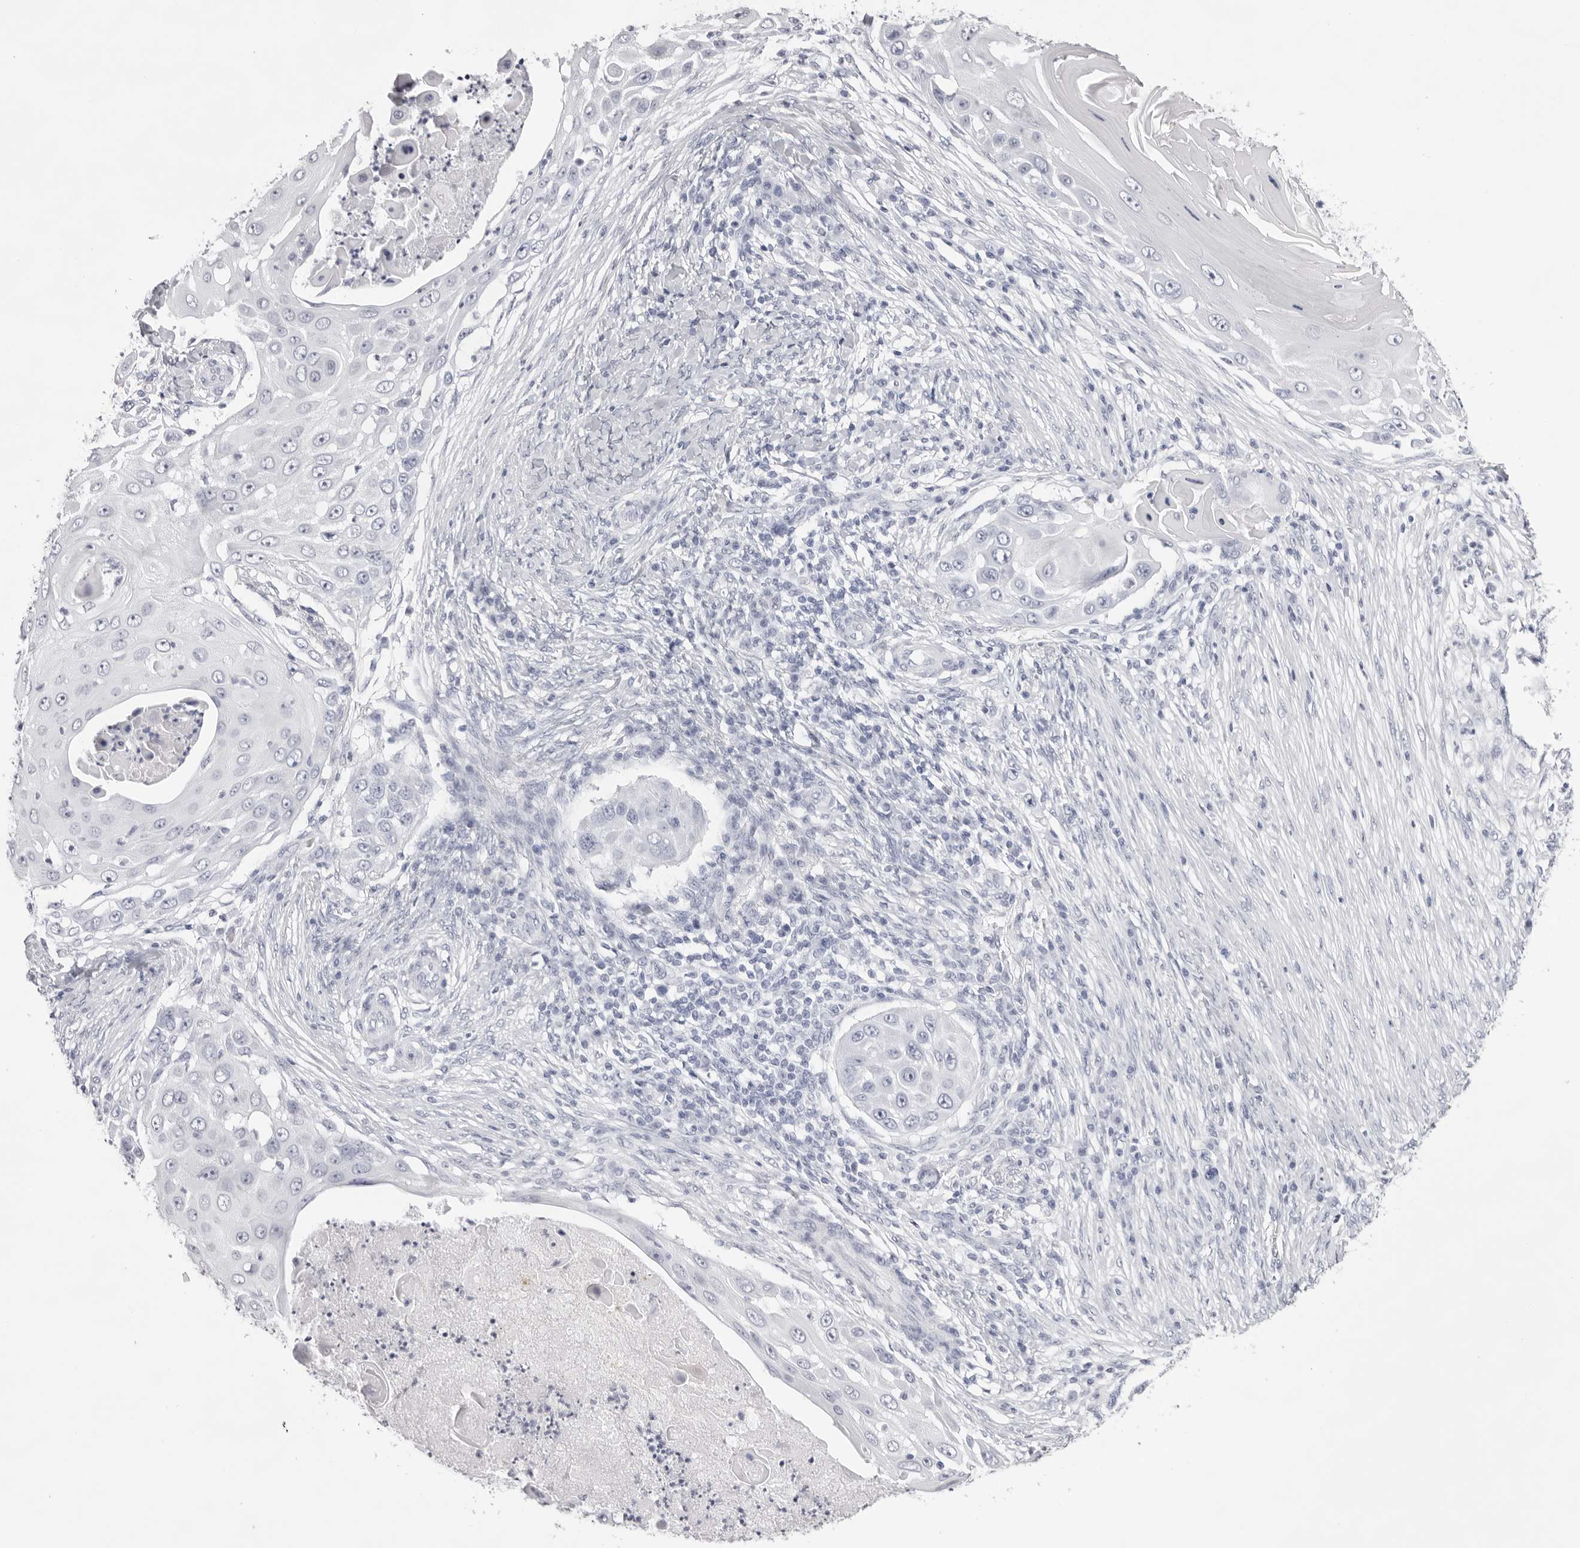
{"staining": {"intensity": "negative", "quantity": "none", "location": "none"}, "tissue": "skin cancer", "cell_type": "Tumor cells", "image_type": "cancer", "snomed": [{"axis": "morphology", "description": "Squamous cell carcinoma, NOS"}, {"axis": "topography", "description": "Skin"}], "caption": "Micrograph shows no protein positivity in tumor cells of squamous cell carcinoma (skin) tissue. (DAB IHC, high magnification).", "gene": "TMOD4", "patient": {"sex": "female", "age": 44}}